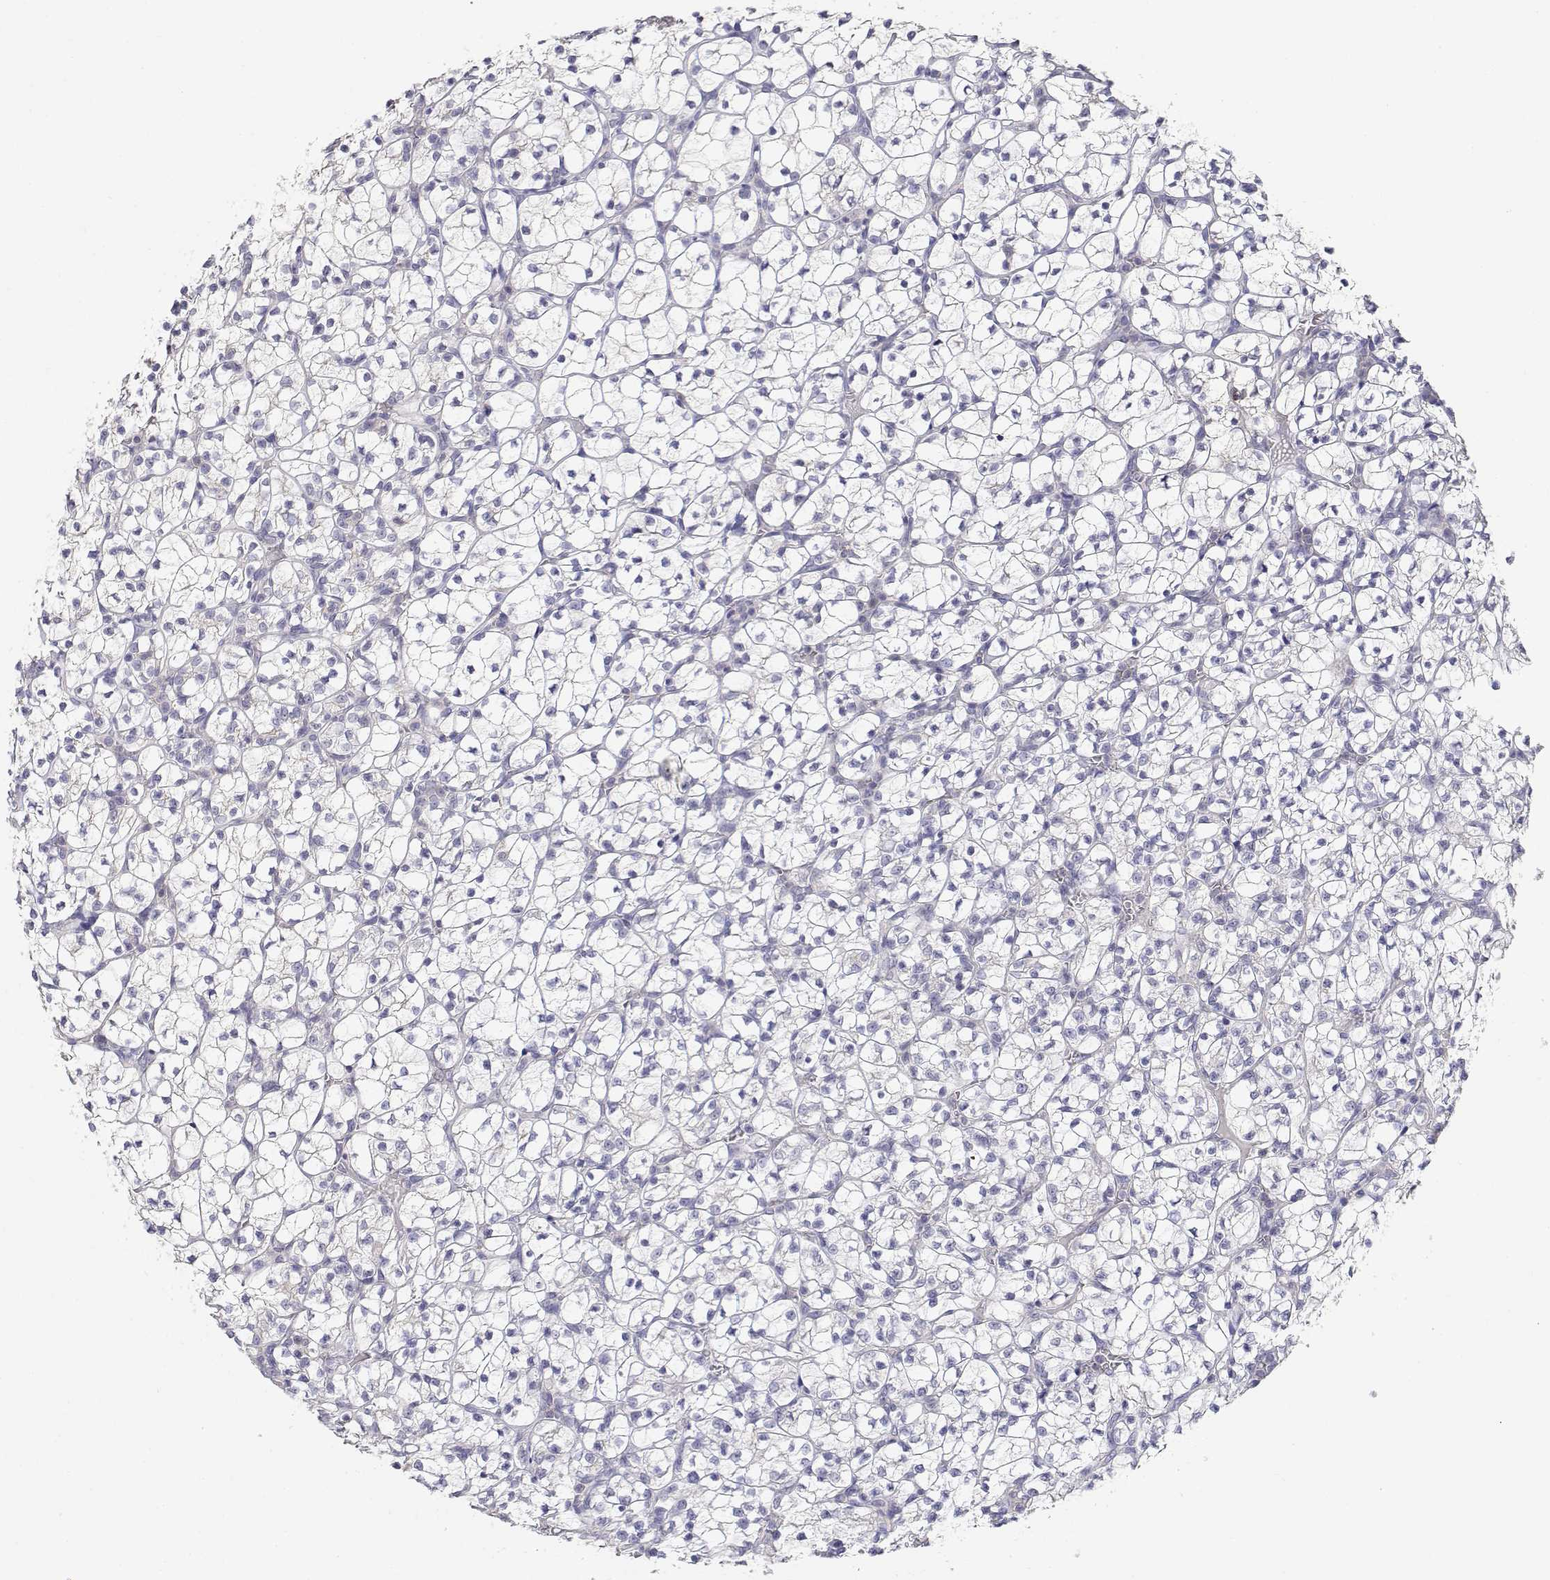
{"staining": {"intensity": "negative", "quantity": "none", "location": "none"}, "tissue": "renal cancer", "cell_type": "Tumor cells", "image_type": "cancer", "snomed": [{"axis": "morphology", "description": "Adenocarcinoma, NOS"}, {"axis": "topography", "description": "Kidney"}], "caption": "Immunohistochemical staining of renal adenocarcinoma exhibits no significant positivity in tumor cells.", "gene": "ADA", "patient": {"sex": "female", "age": 89}}